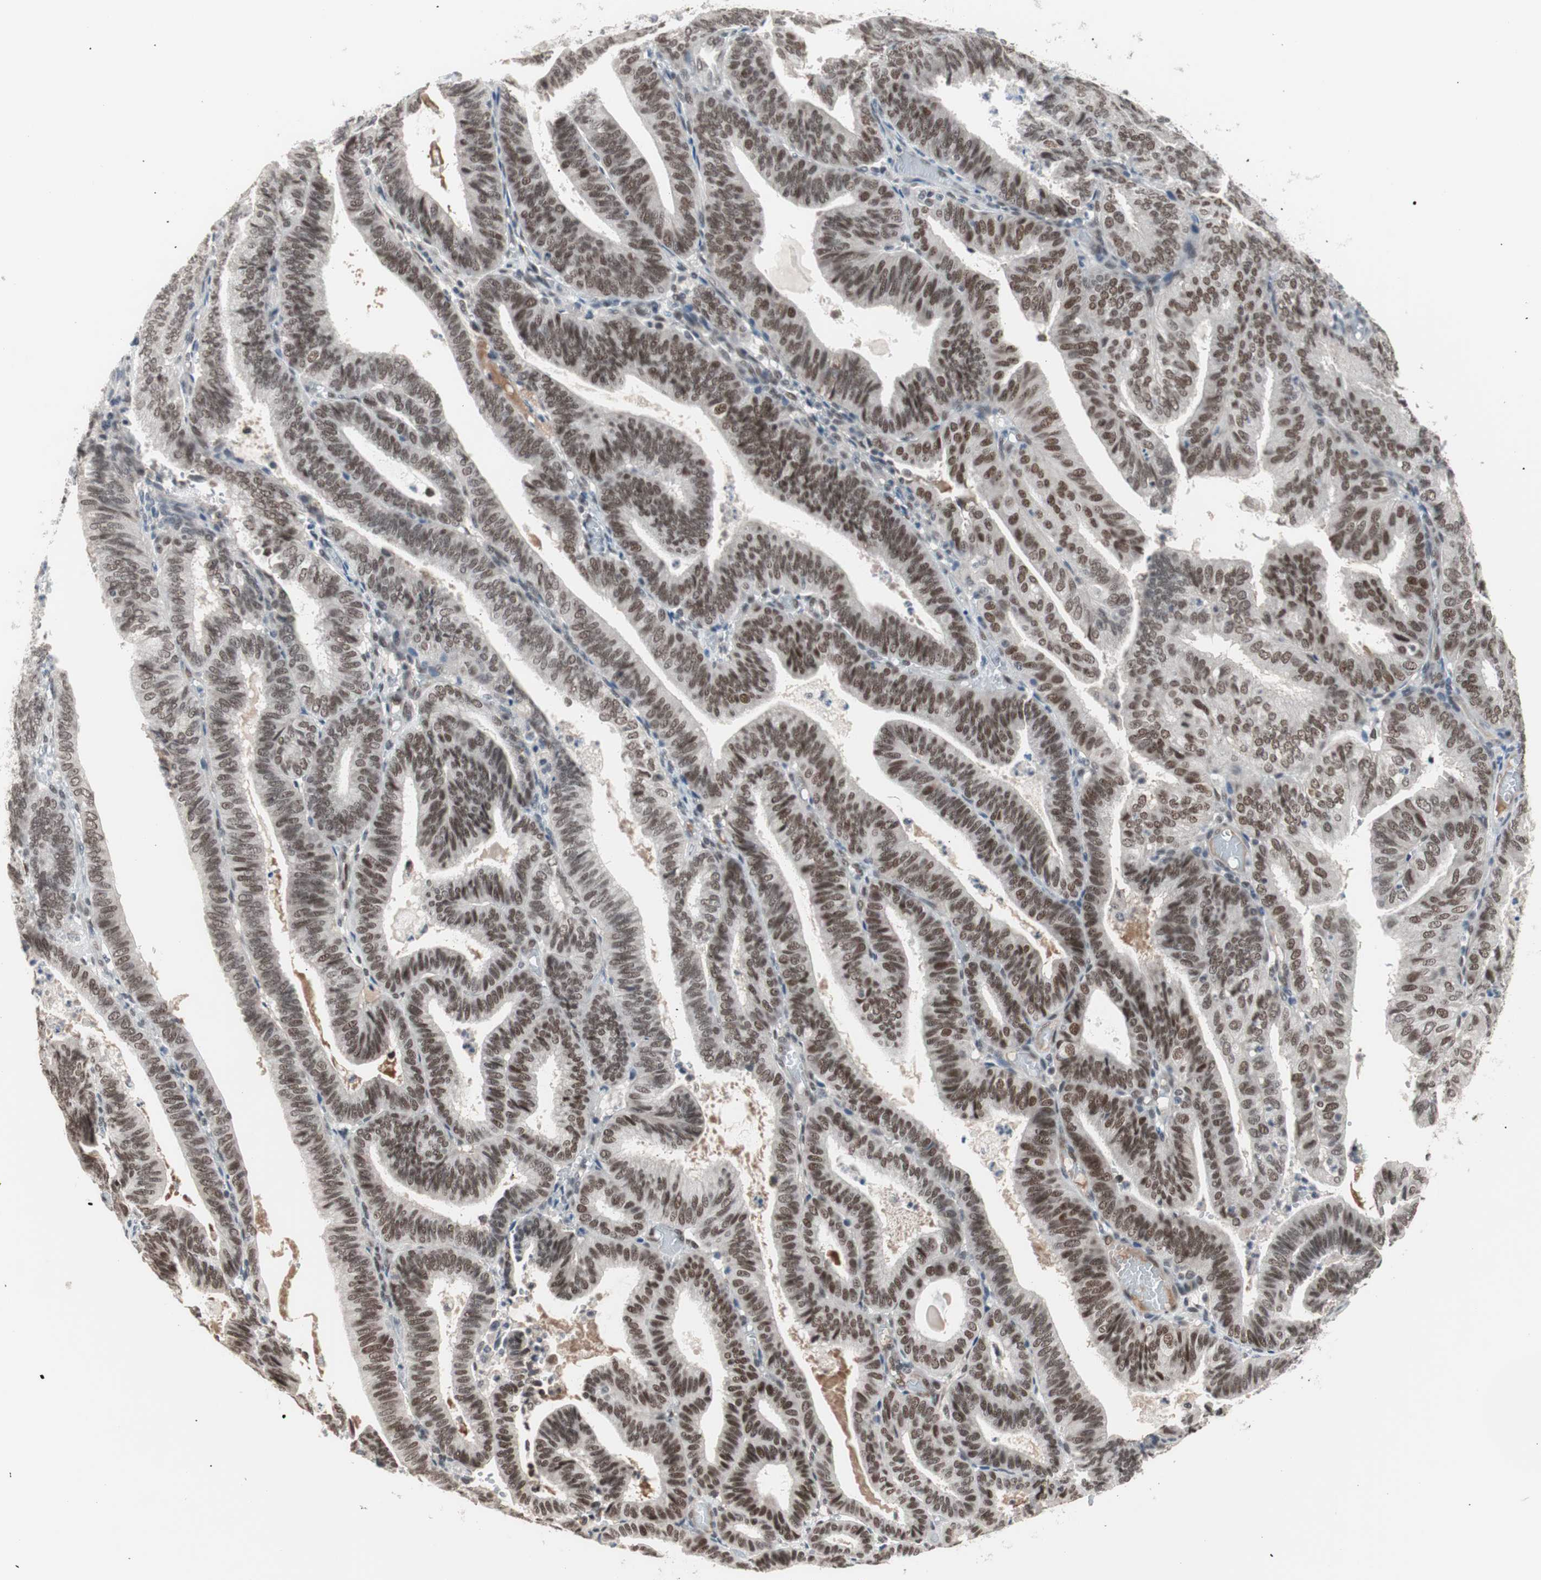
{"staining": {"intensity": "moderate", "quantity": ">75%", "location": "nuclear"}, "tissue": "endometrial cancer", "cell_type": "Tumor cells", "image_type": "cancer", "snomed": [{"axis": "morphology", "description": "Adenocarcinoma, NOS"}, {"axis": "topography", "description": "Uterus"}], "caption": "Protein staining by immunohistochemistry (IHC) shows moderate nuclear expression in about >75% of tumor cells in adenocarcinoma (endometrial).", "gene": "LIG3", "patient": {"sex": "female", "age": 60}}